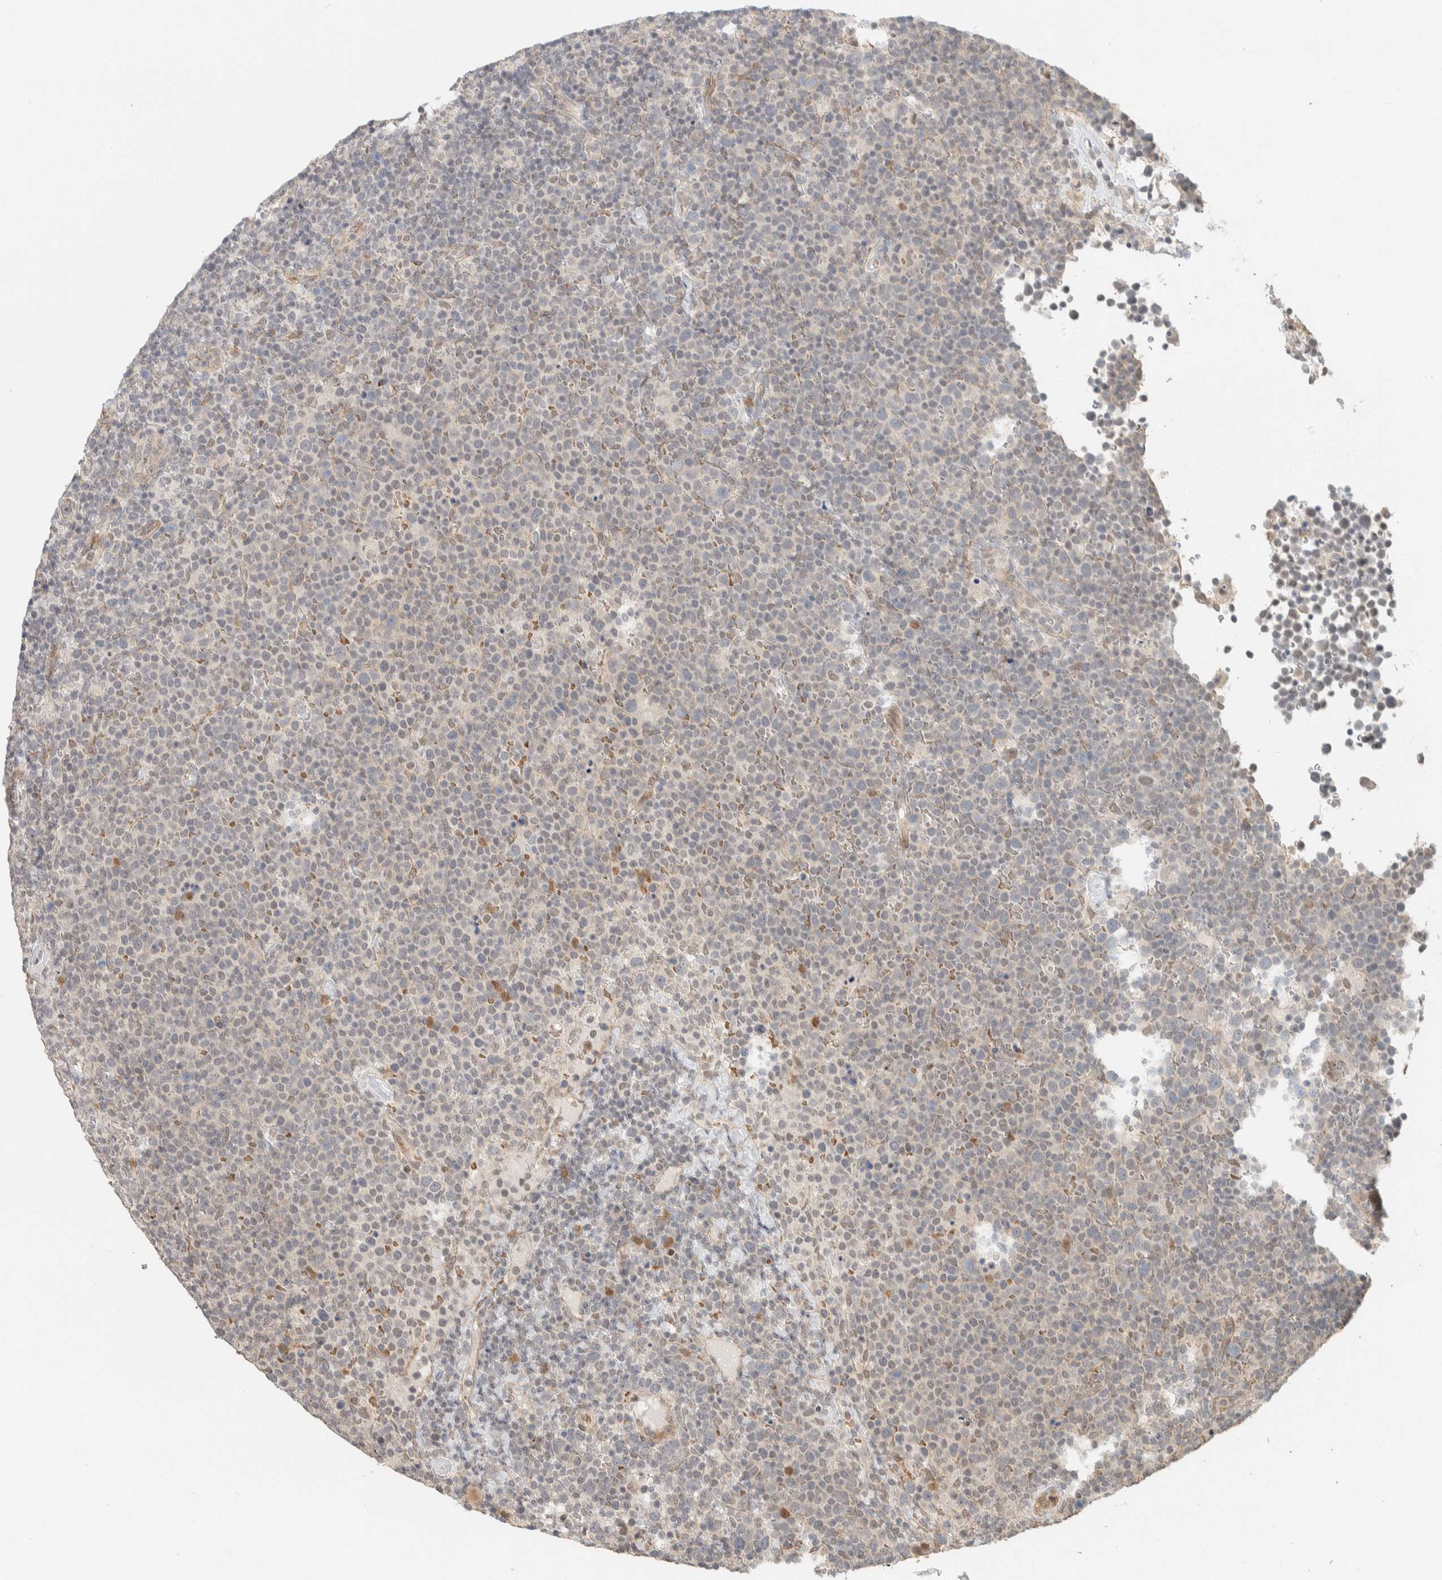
{"staining": {"intensity": "weak", "quantity": "<25%", "location": "nuclear"}, "tissue": "lymphoma", "cell_type": "Tumor cells", "image_type": "cancer", "snomed": [{"axis": "morphology", "description": "Malignant lymphoma, non-Hodgkin's type, High grade"}, {"axis": "topography", "description": "Lymph node"}], "caption": "Protein analysis of lymphoma shows no significant positivity in tumor cells. (Stains: DAB (3,3'-diaminobenzidine) immunohistochemistry with hematoxylin counter stain, Microscopy: brightfield microscopy at high magnification).", "gene": "ZBTB2", "patient": {"sex": "male", "age": 61}}